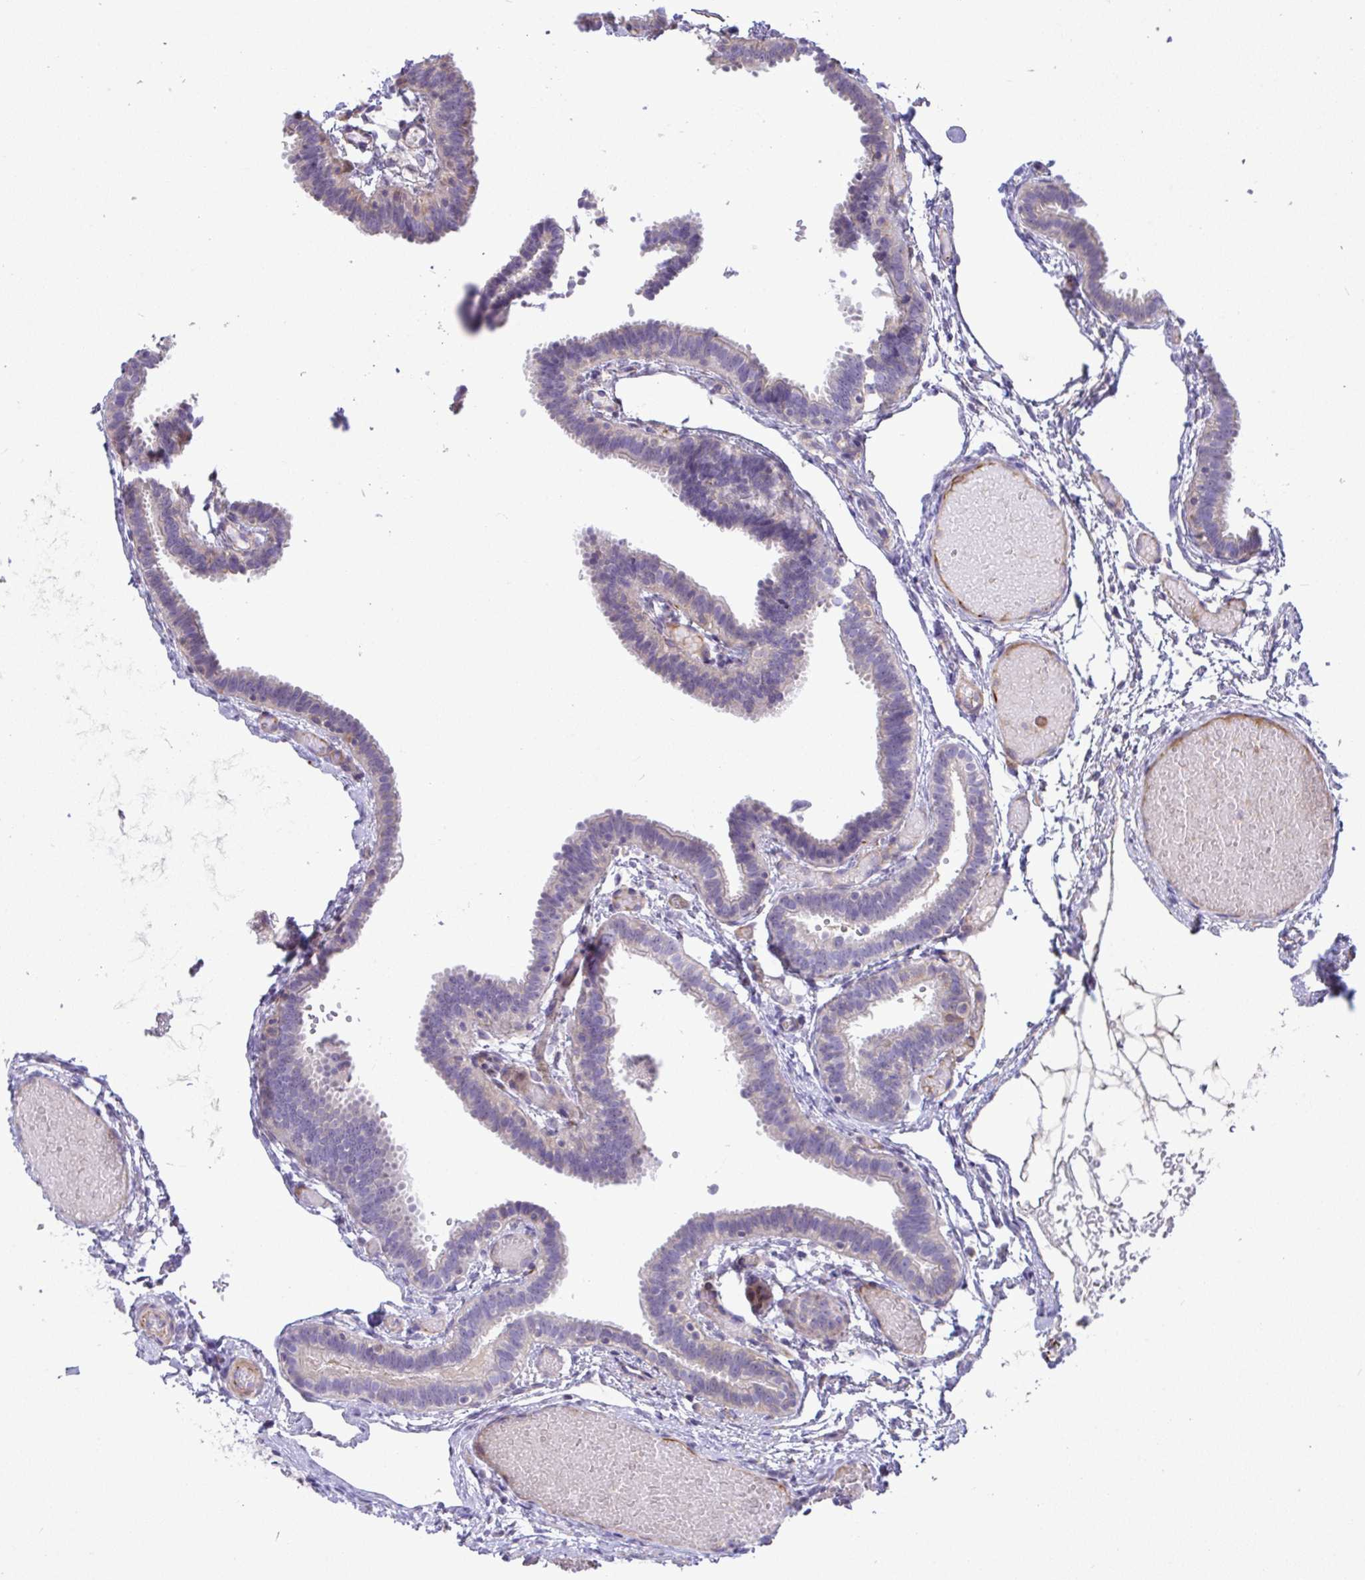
{"staining": {"intensity": "negative", "quantity": "none", "location": "none"}, "tissue": "fallopian tube", "cell_type": "Glandular cells", "image_type": "normal", "snomed": [{"axis": "morphology", "description": "Normal tissue, NOS"}, {"axis": "topography", "description": "Fallopian tube"}], "caption": "Glandular cells show no significant protein staining in normal fallopian tube. Nuclei are stained in blue.", "gene": "GRID2", "patient": {"sex": "female", "age": 37}}